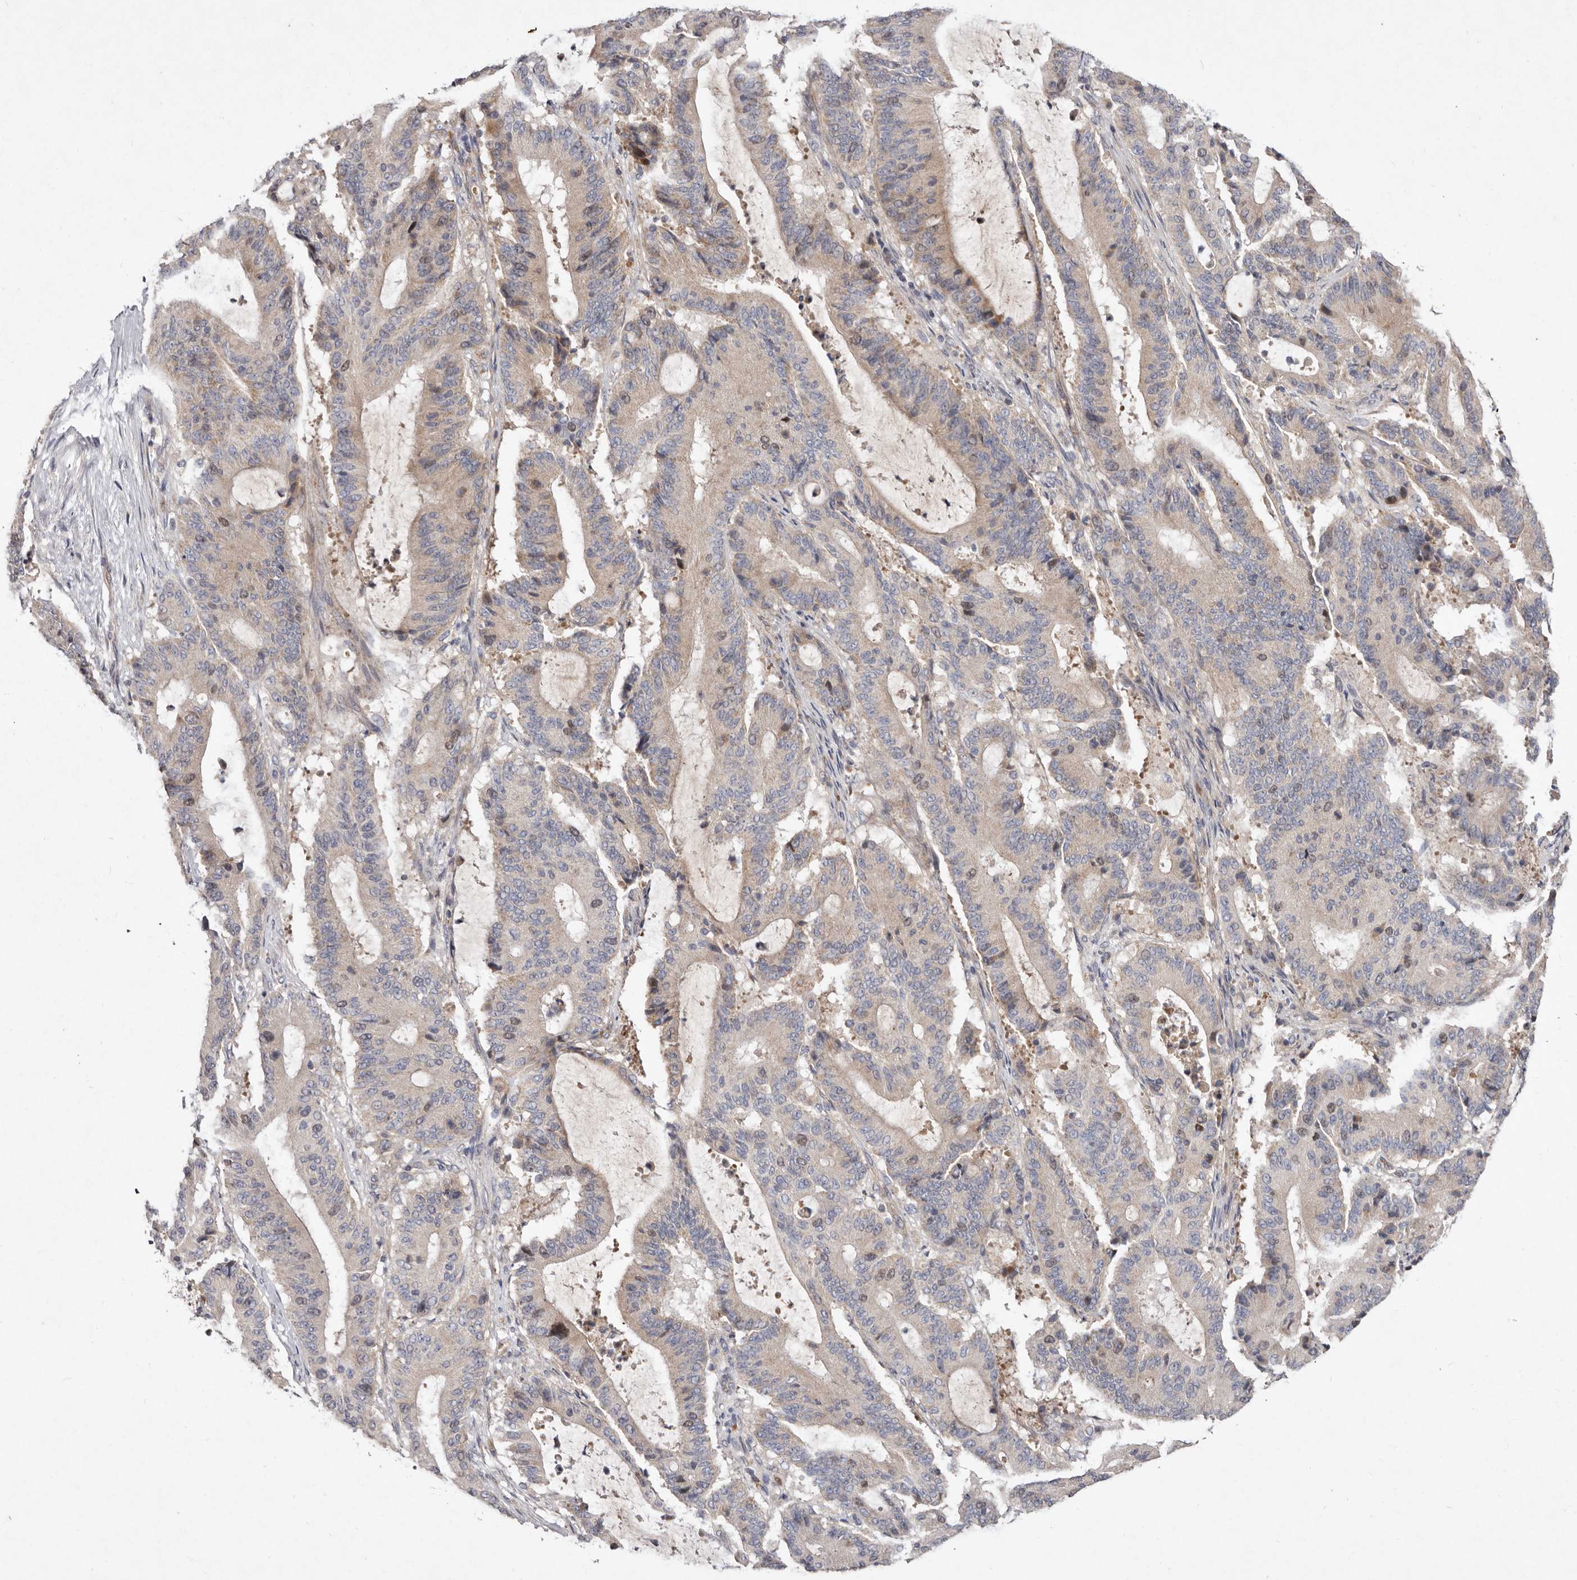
{"staining": {"intensity": "weak", "quantity": "<25%", "location": "cytoplasmic/membranous"}, "tissue": "liver cancer", "cell_type": "Tumor cells", "image_type": "cancer", "snomed": [{"axis": "morphology", "description": "Cholangiocarcinoma"}, {"axis": "topography", "description": "Liver"}], "caption": "The histopathology image exhibits no staining of tumor cells in liver cancer (cholangiocarcinoma). Nuclei are stained in blue.", "gene": "SLC25A20", "patient": {"sex": "female", "age": 73}}